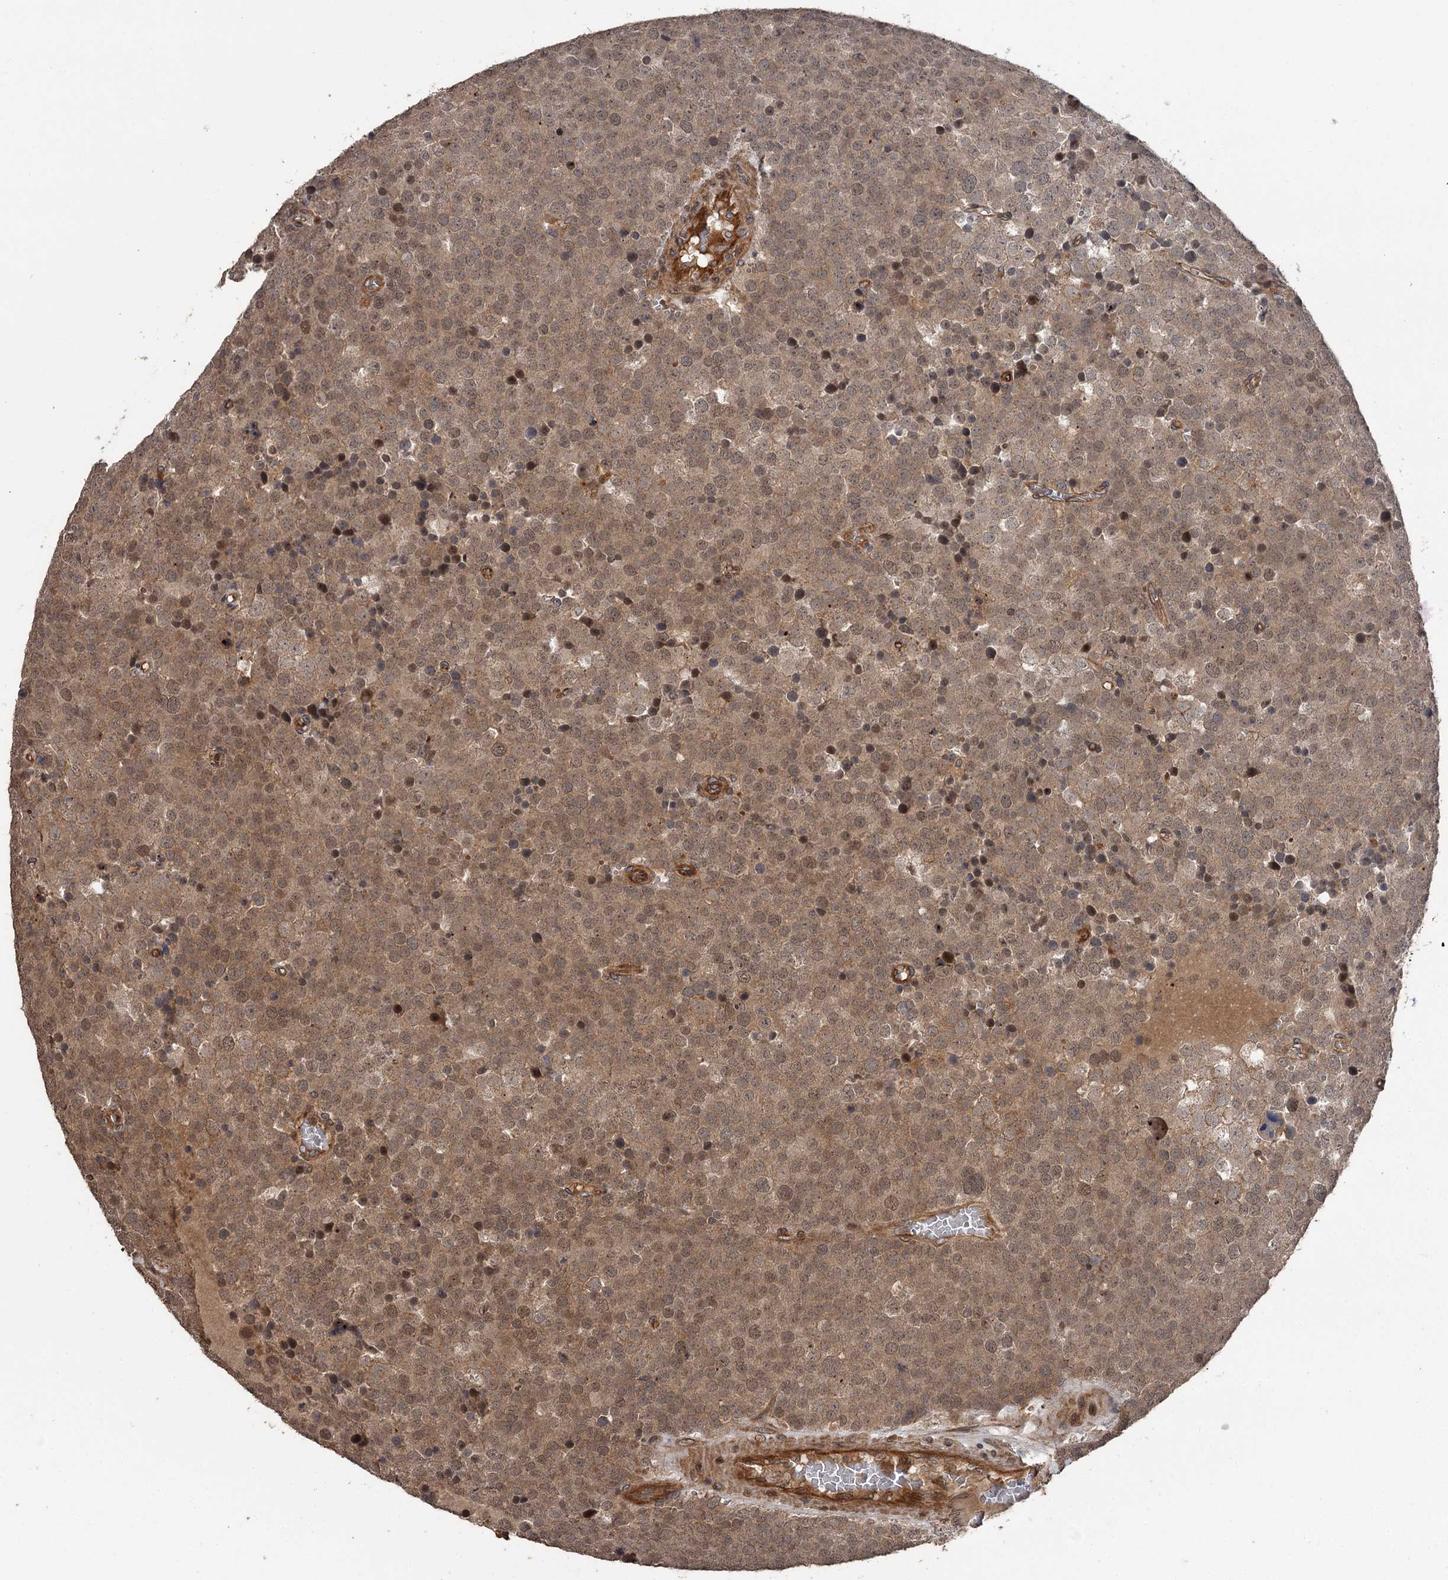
{"staining": {"intensity": "moderate", "quantity": ">75%", "location": "cytoplasmic/membranous,nuclear"}, "tissue": "testis cancer", "cell_type": "Tumor cells", "image_type": "cancer", "snomed": [{"axis": "morphology", "description": "Seminoma, NOS"}, {"axis": "topography", "description": "Testis"}], "caption": "Protein expression analysis of human seminoma (testis) reveals moderate cytoplasmic/membranous and nuclear positivity in about >75% of tumor cells.", "gene": "RAB21", "patient": {"sex": "male", "age": 71}}